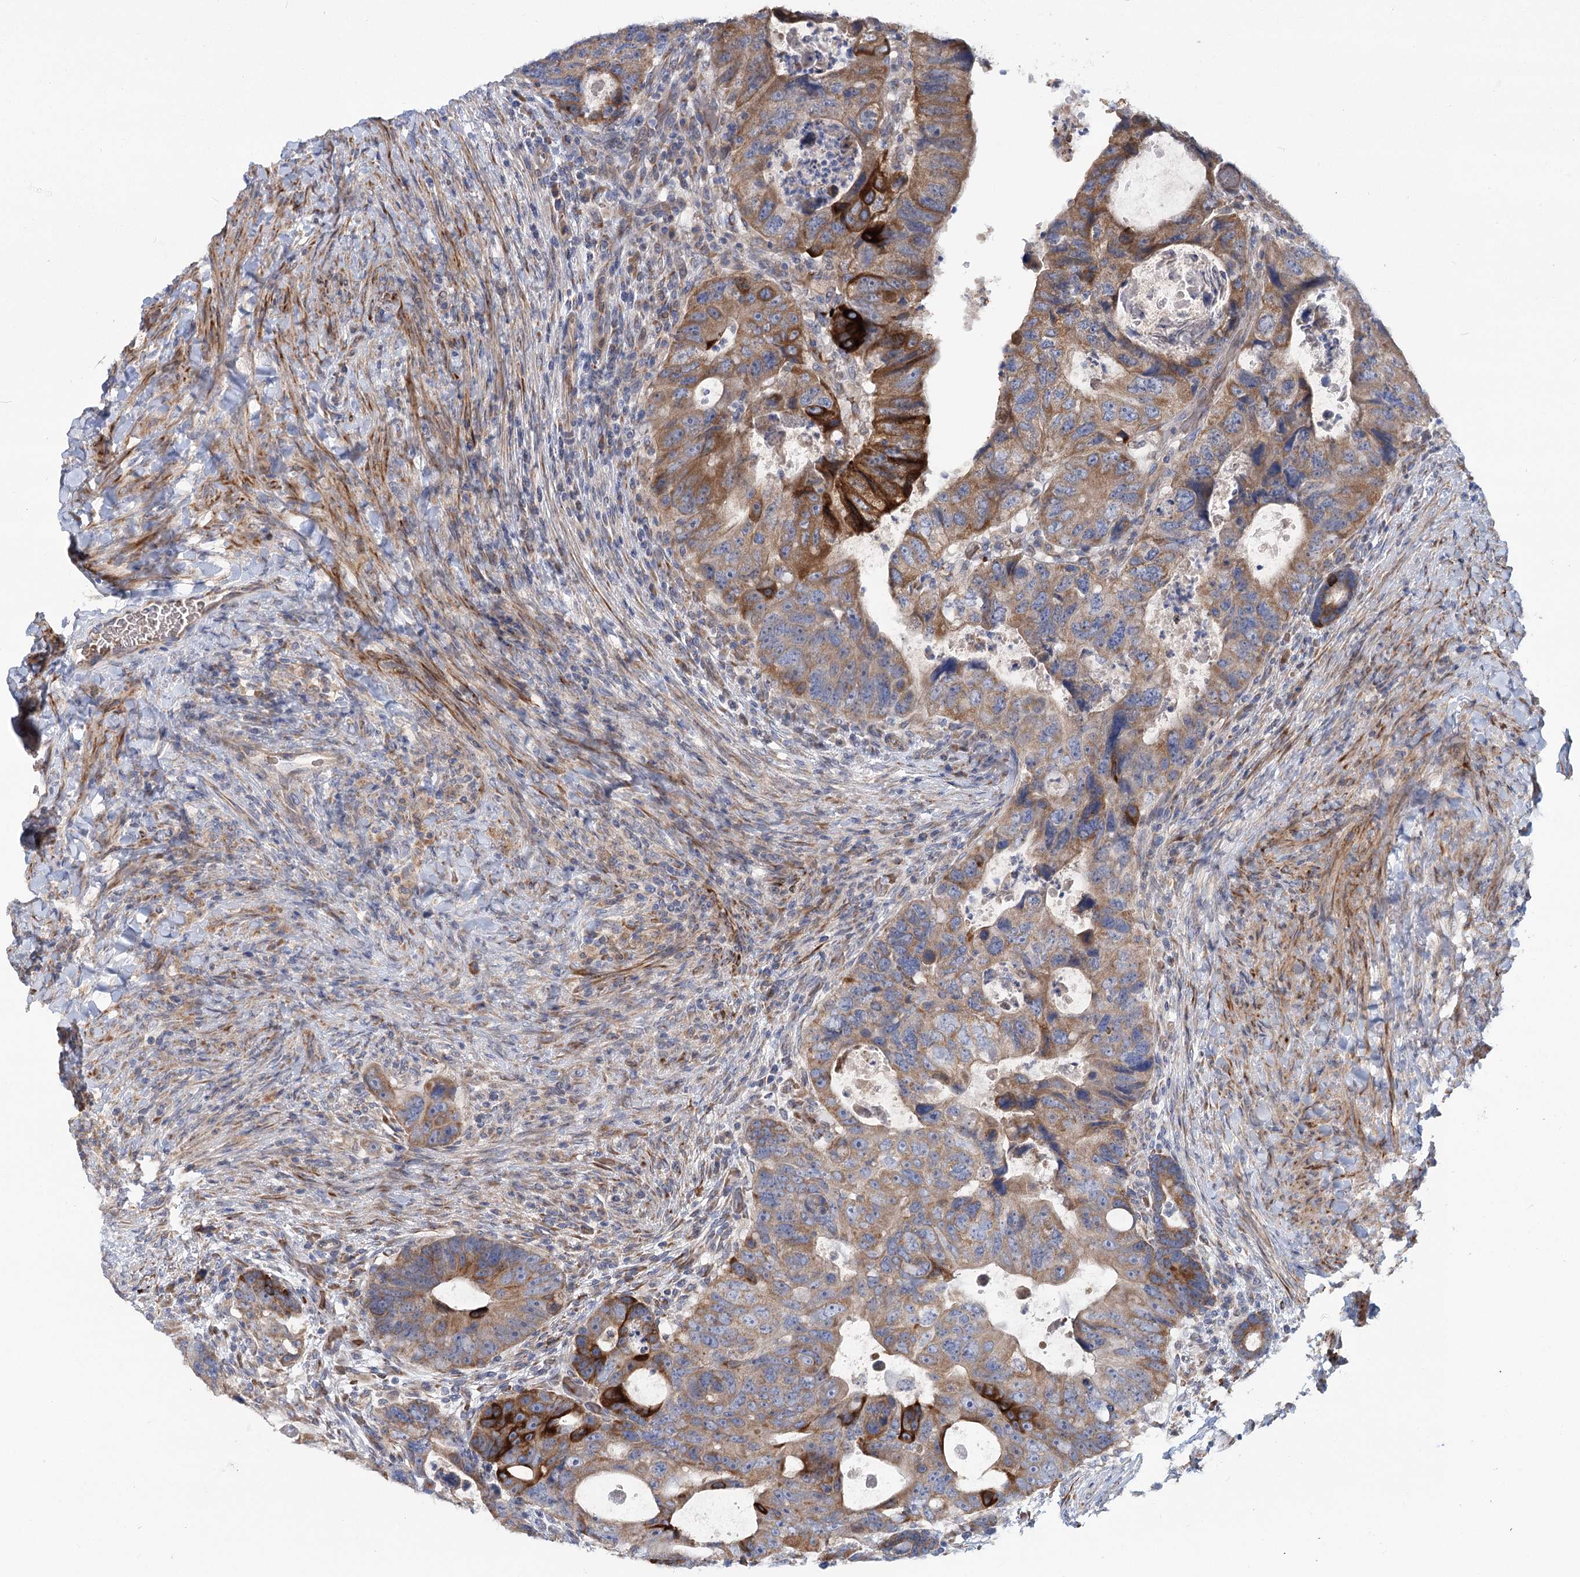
{"staining": {"intensity": "strong", "quantity": "25%-75%", "location": "cytoplasmic/membranous"}, "tissue": "colorectal cancer", "cell_type": "Tumor cells", "image_type": "cancer", "snomed": [{"axis": "morphology", "description": "Adenocarcinoma, NOS"}, {"axis": "topography", "description": "Rectum"}], "caption": "Strong cytoplasmic/membranous protein staining is seen in about 25%-75% of tumor cells in colorectal cancer (adenocarcinoma).", "gene": "CIB4", "patient": {"sex": "male", "age": 59}}